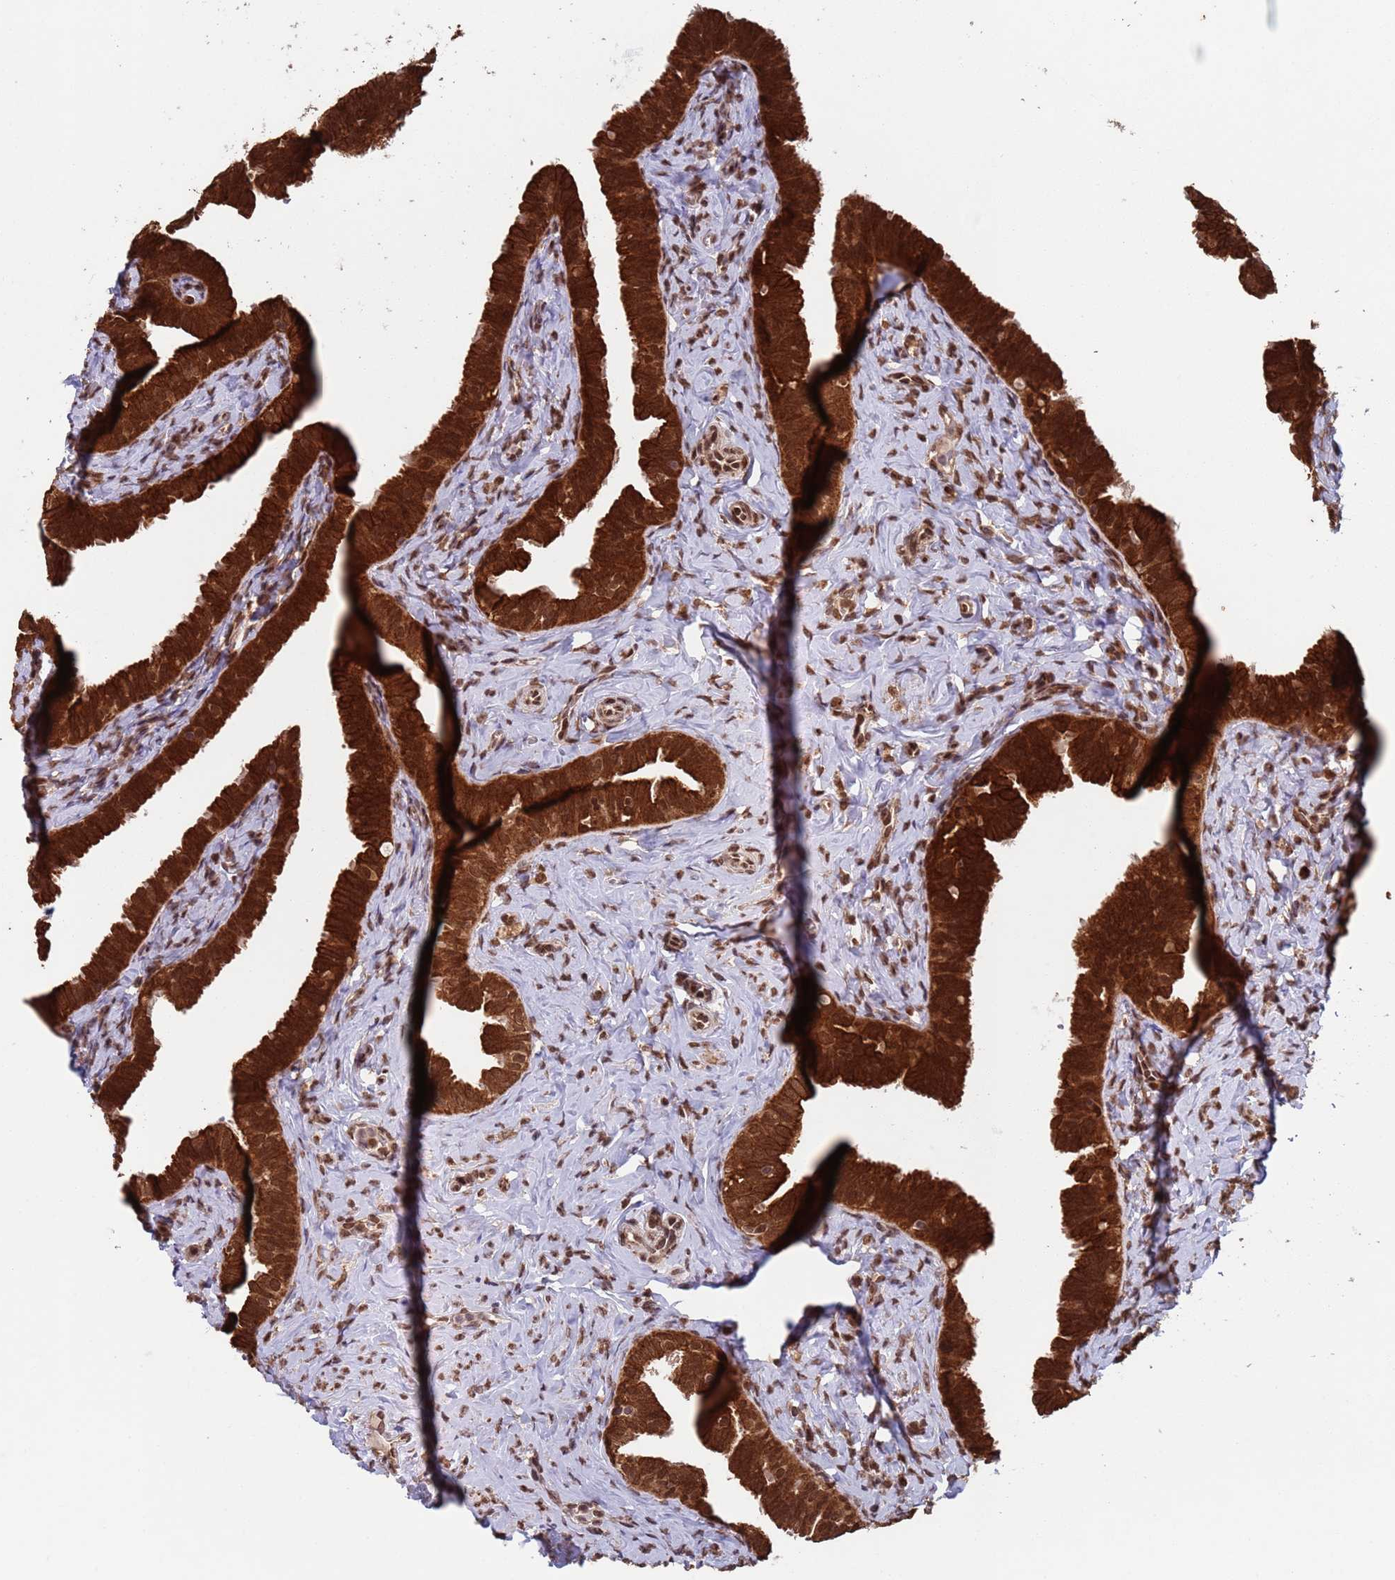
{"staining": {"intensity": "strong", "quantity": ">75%", "location": "cytoplasmic/membranous,nuclear"}, "tissue": "fallopian tube", "cell_type": "Glandular cells", "image_type": "normal", "snomed": [{"axis": "morphology", "description": "Normal tissue, NOS"}, {"axis": "topography", "description": "Fallopian tube"}], "caption": "Glandular cells display high levels of strong cytoplasmic/membranous,nuclear positivity in about >75% of cells in benign human fallopian tube.", "gene": "FUBP3", "patient": {"sex": "female", "age": 39}}